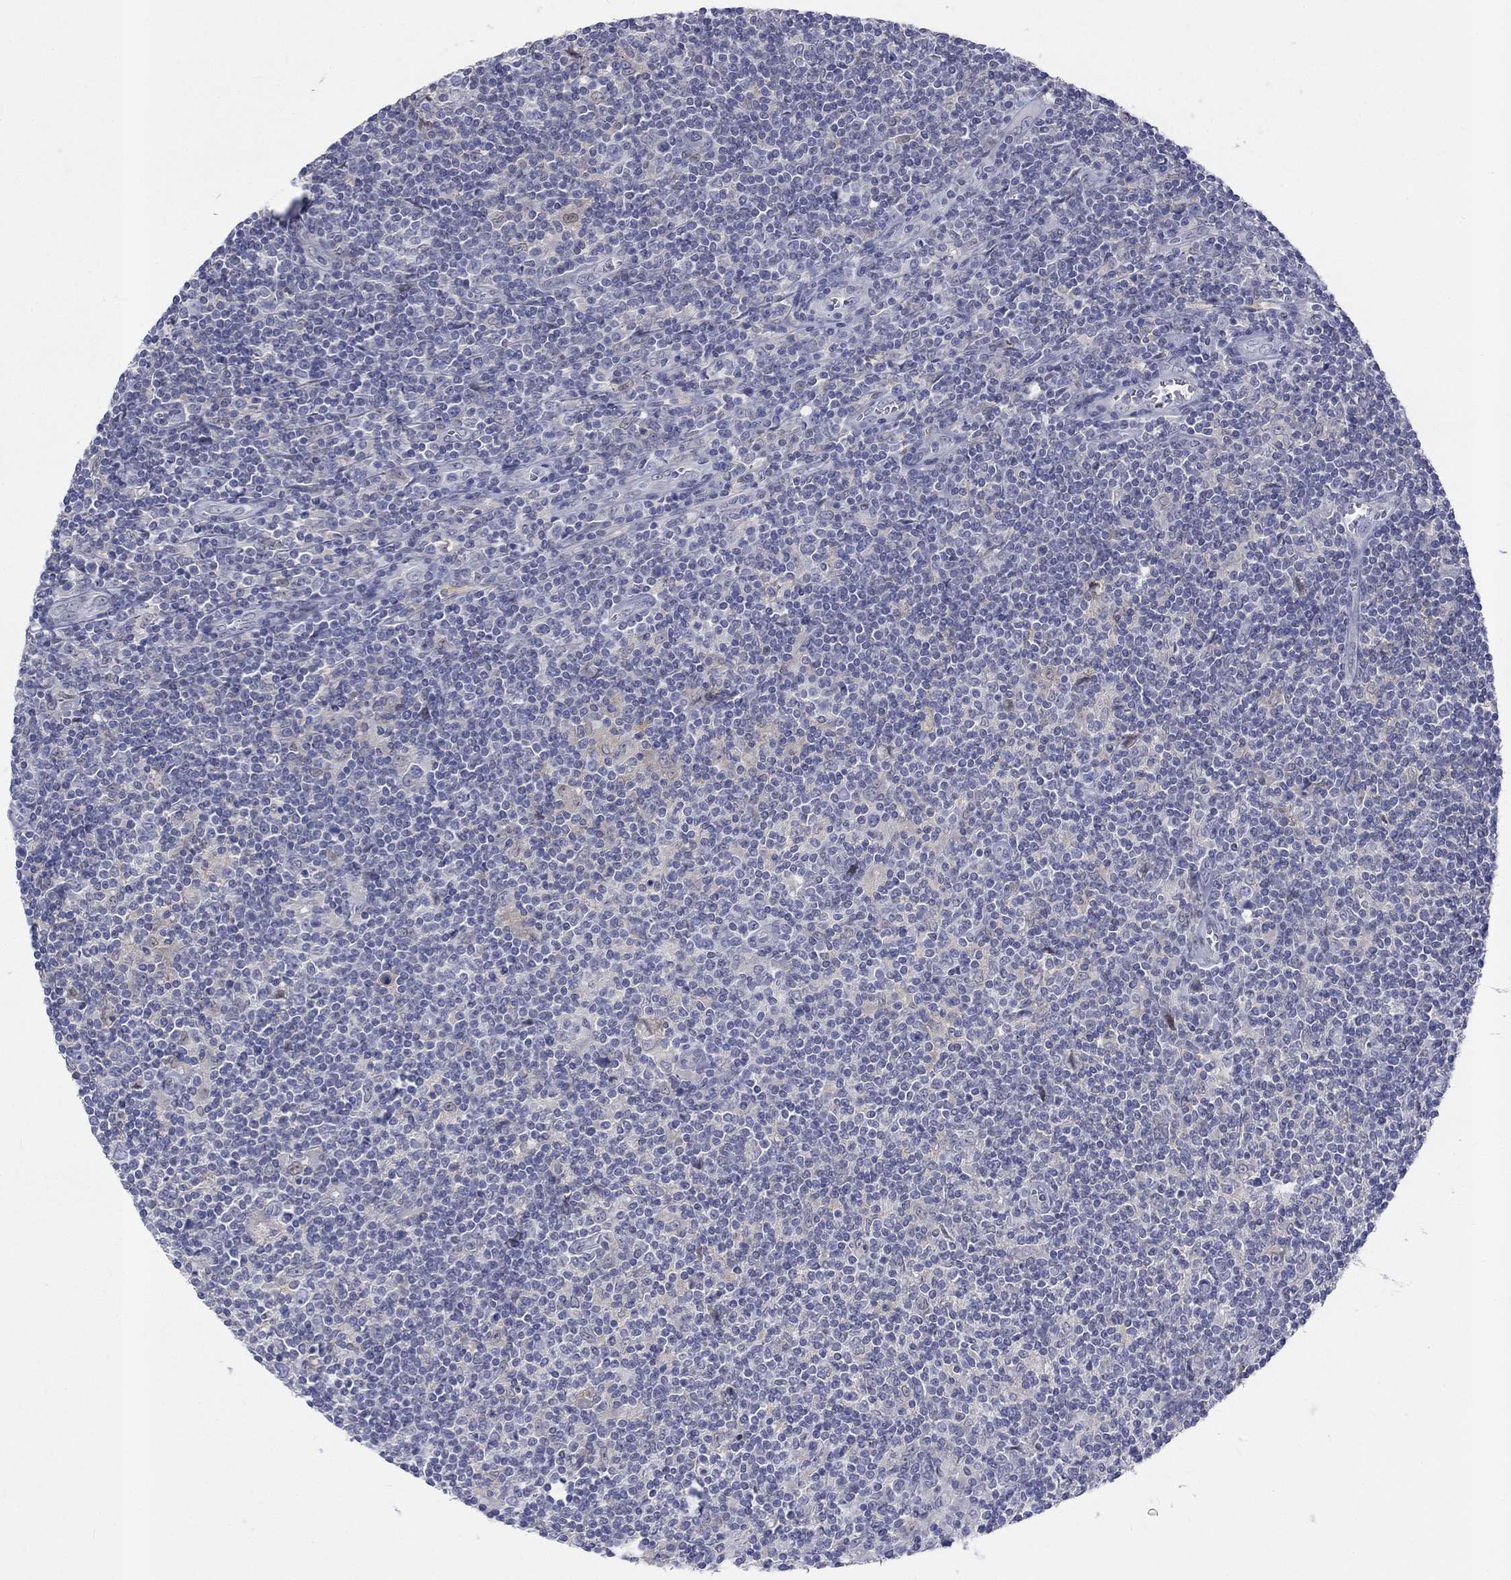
{"staining": {"intensity": "negative", "quantity": "none", "location": "none"}, "tissue": "lymphoma", "cell_type": "Tumor cells", "image_type": "cancer", "snomed": [{"axis": "morphology", "description": "Hodgkin's disease, NOS"}, {"axis": "topography", "description": "Lymph node"}], "caption": "Human lymphoma stained for a protein using immunohistochemistry (IHC) reveals no staining in tumor cells.", "gene": "EGFLAM", "patient": {"sex": "male", "age": 40}}